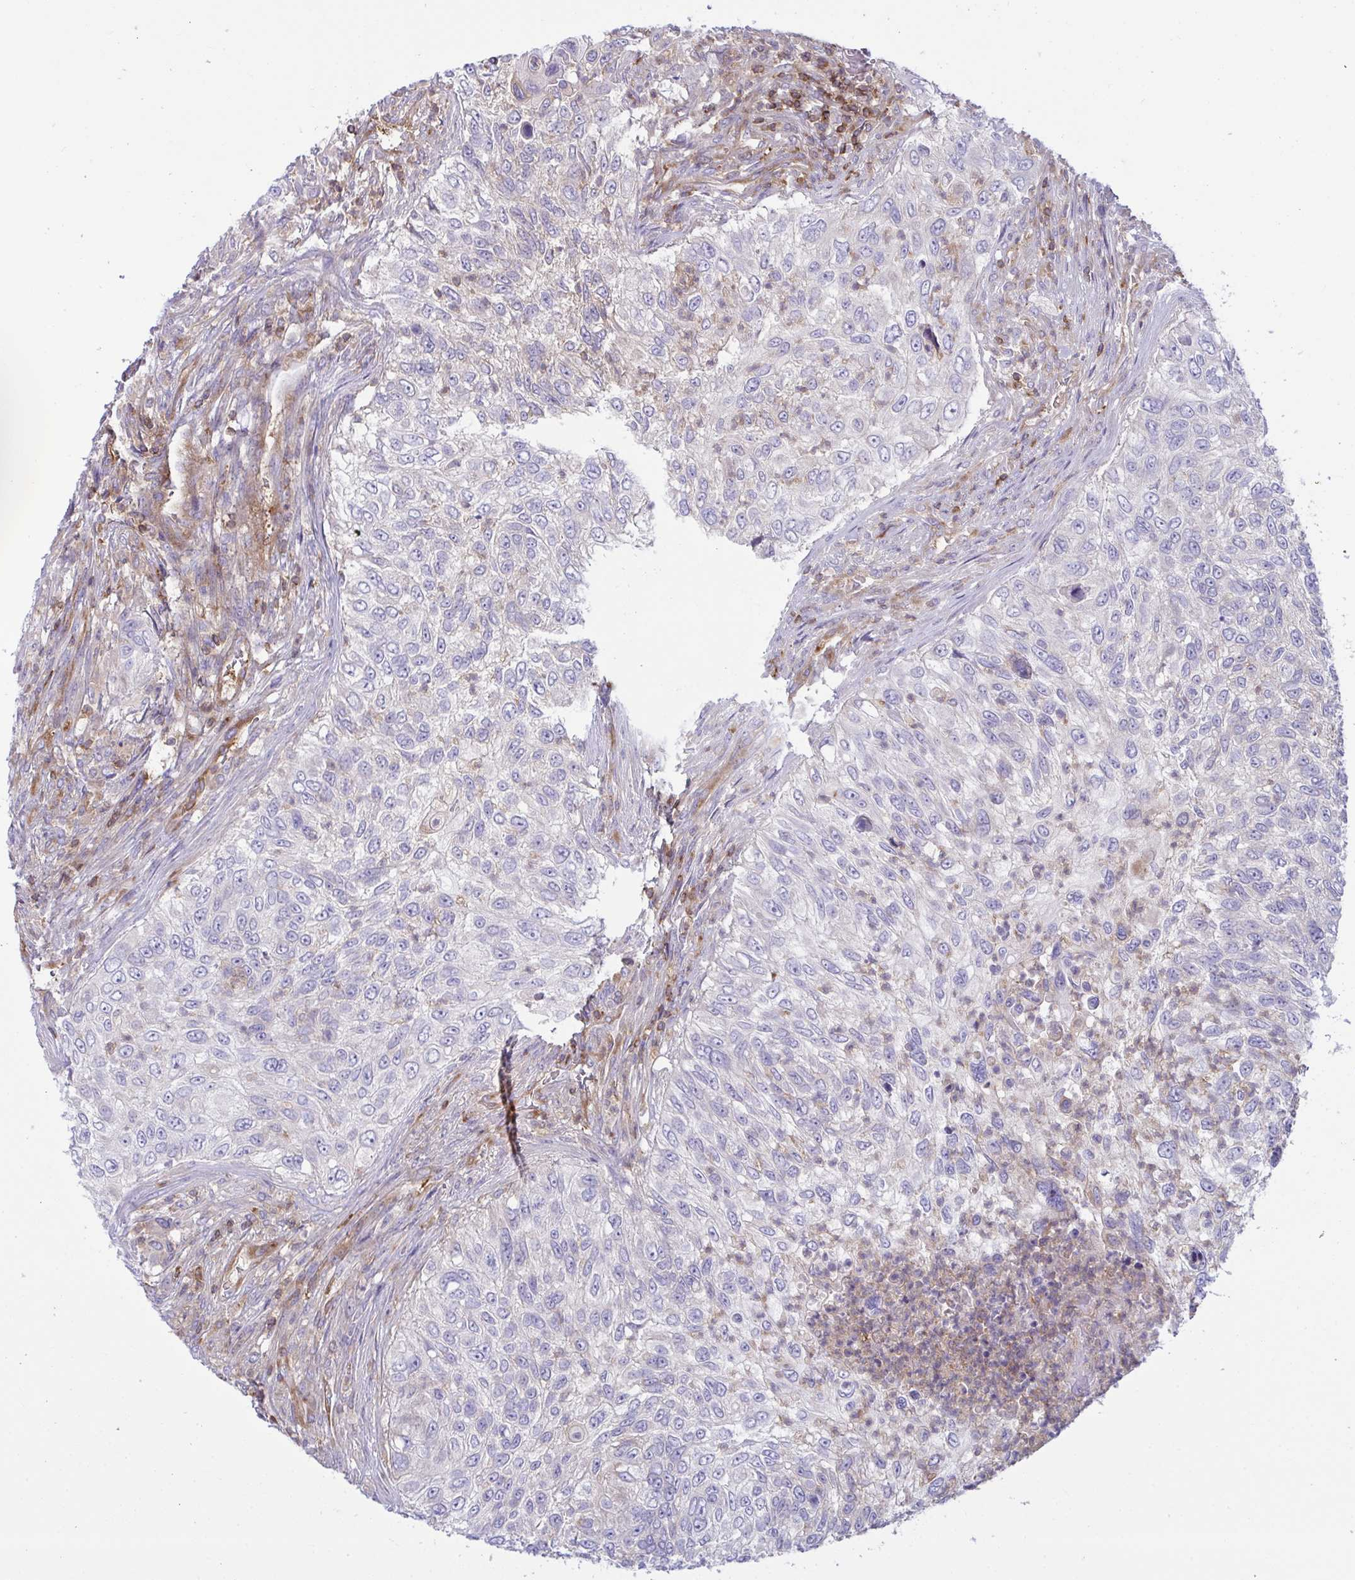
{"staining": {"intensity": "negative", "quantity": "none", "location": "none"}, "tissue": "urothelial cancer", "cell_type": "Tumor cells", "image_type": "cancer", "snomed": [{"axis": "morphology", "description": "Urothelial carcinoma, High grade"}, {"axis": "topography", "description": "Urinary bladder"}], "caption": "Immunohistochemical staining of human urothelial carcinoma (high-grade) displays no significant staining in tumor cells.", "gene": "TSC22D3", "patient": {"sex": "female", "age": 60}}